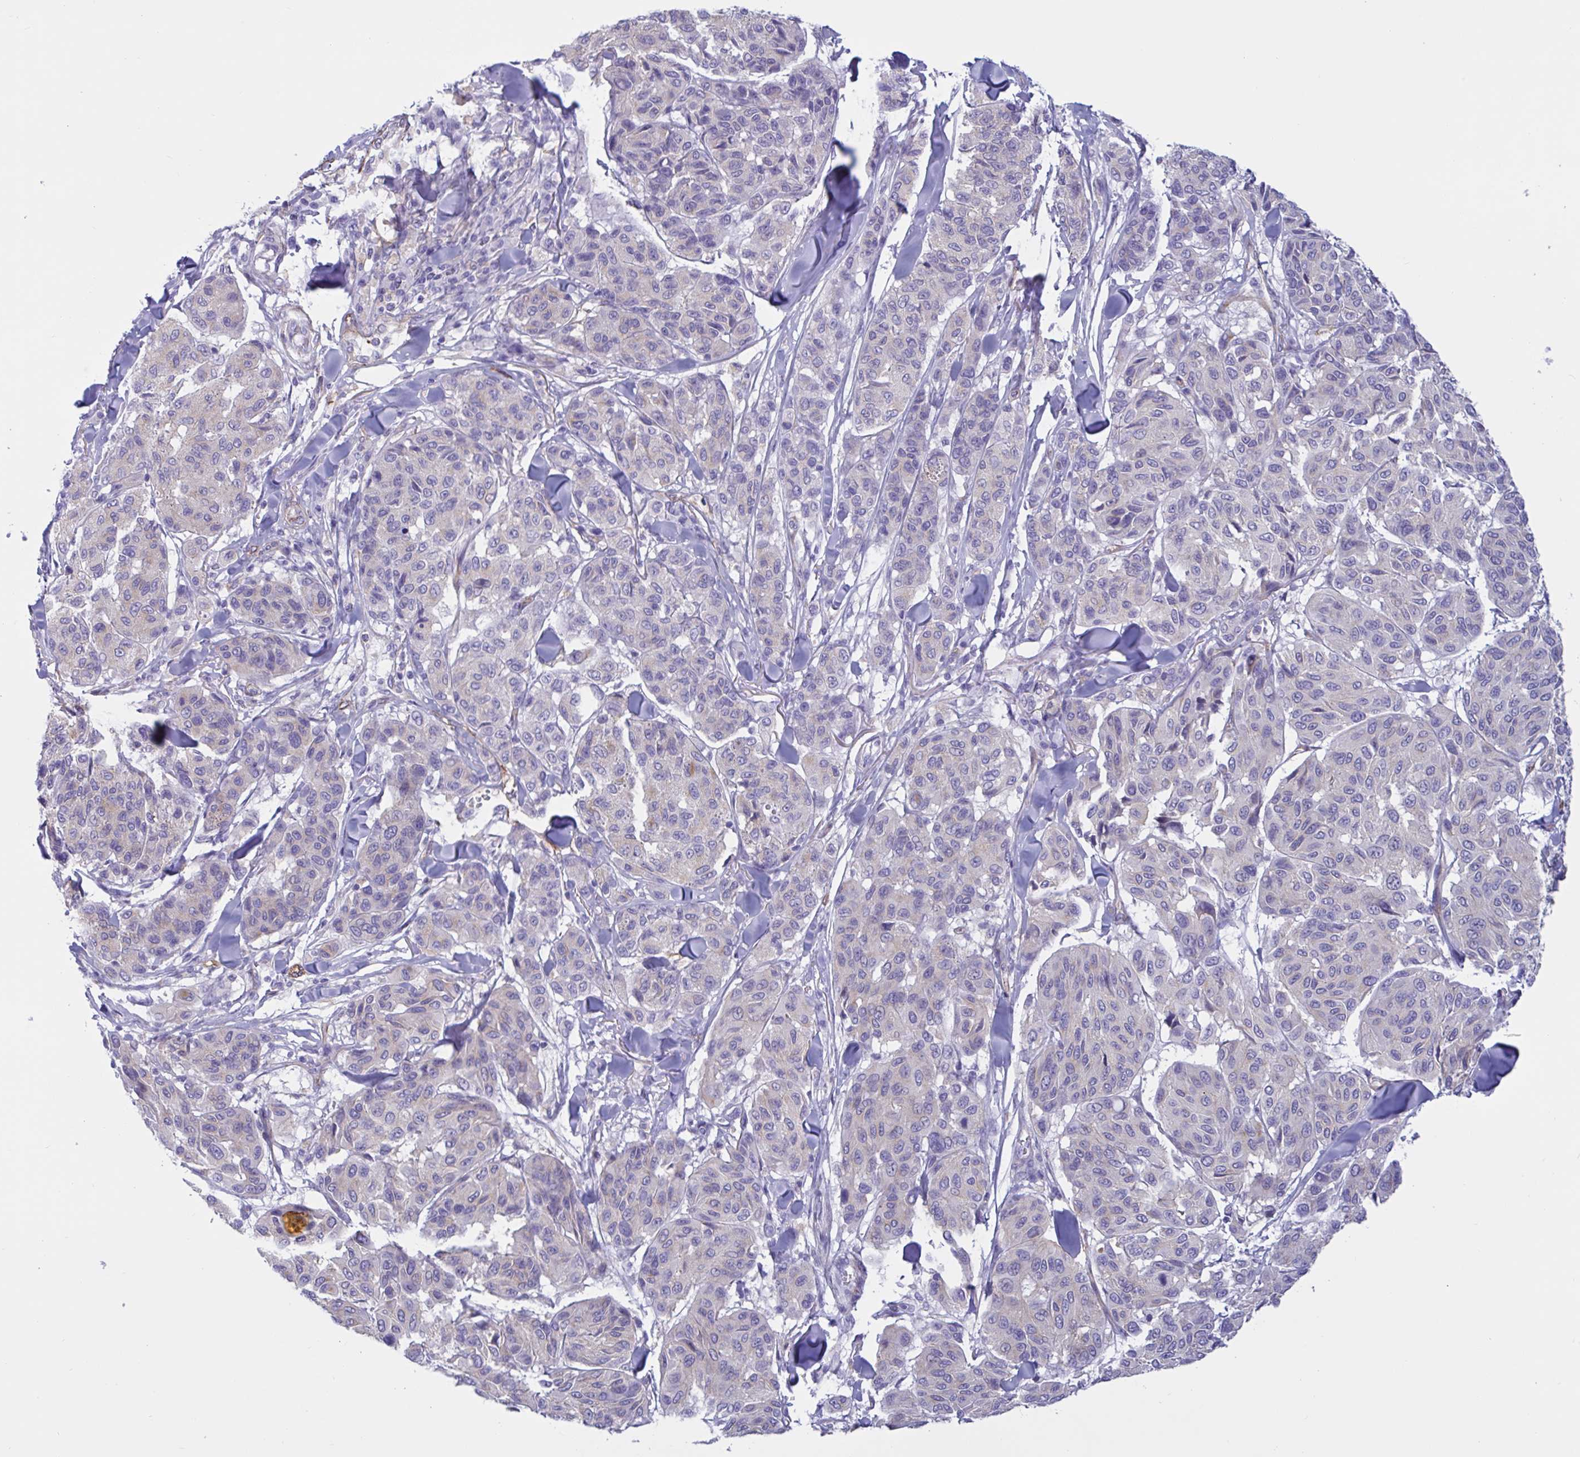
{"staining": {"intensity": "weak", "quantity": "<25%", "location": "cytoplasmic/membranous"}, "tissue": "melanoma", "cell_type": "Tumor cells", "image_type": "cancer", "snomed": [{"axis": "morphology", "description": "Malignant melanoma, NOS"}, {"axis": "topography", "description": "Skin"}], "caption": "Immunohistochemical staining of melanoma demonstrates no significant staining in tumor cells.", "gene": "RPL22L1", "patient": {"sex": "female", "age": 66}}